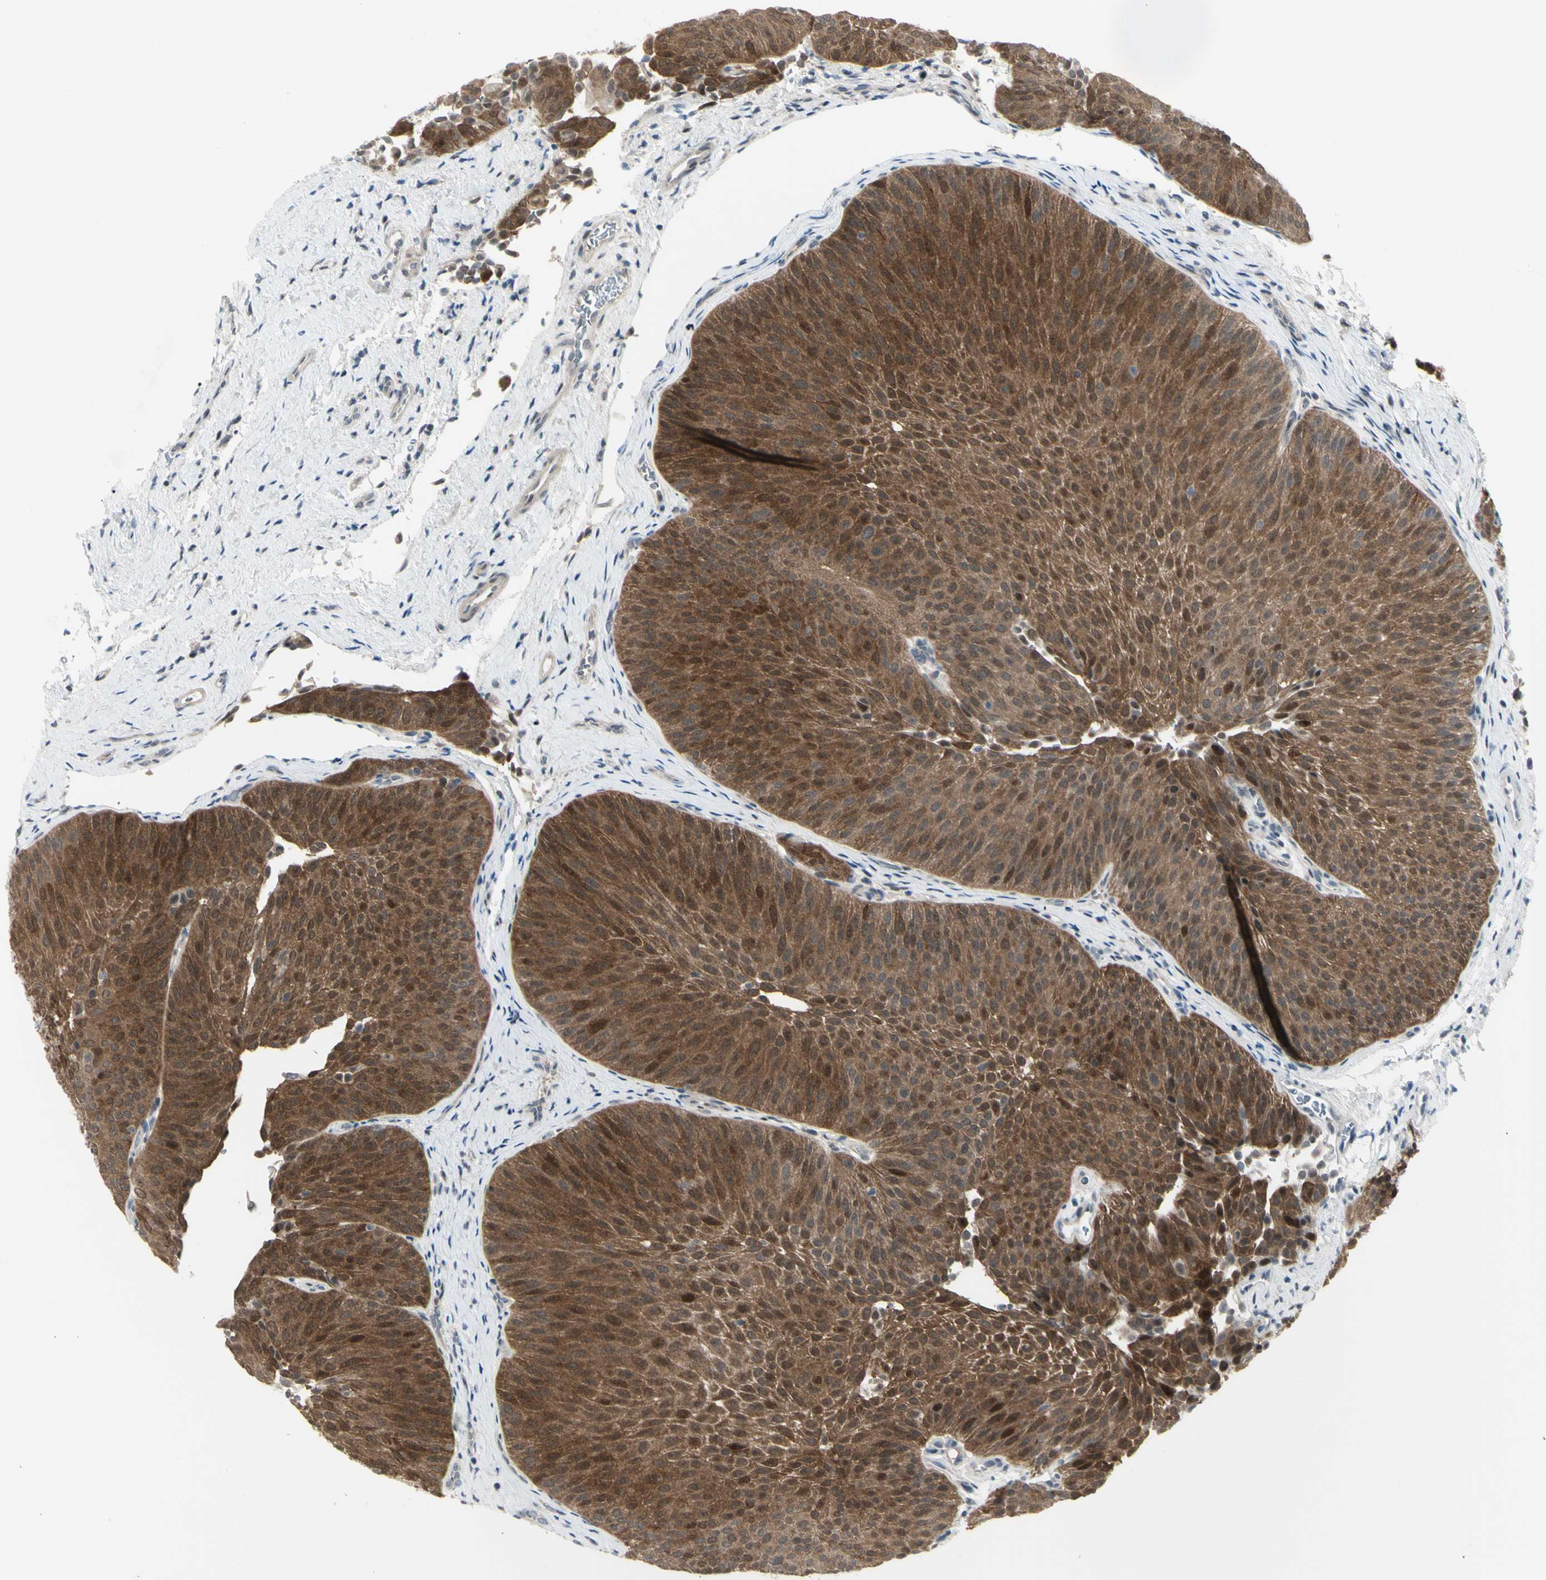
{"staining": {"intensity": "strong", "quantity": ">75%", "location": "cytoplasmic/membranous"}, "tissue": "urothelial cancer", "cell_type": "Tumor cells", "image_type": "cancer", "snomed": [{"axis": "morphology", "description": "Urothelial carcinoma, Low grade"}, {"axis": "topography", "description": "Urinary bladder"}], "caption": "This is an image of IHC staining of urothelial cancer, which shows strong staining in the cytoplasmic/membranous of tumor cells.", "gene": "ETNK1", "patient": {"sex": "female", "age": 60}}